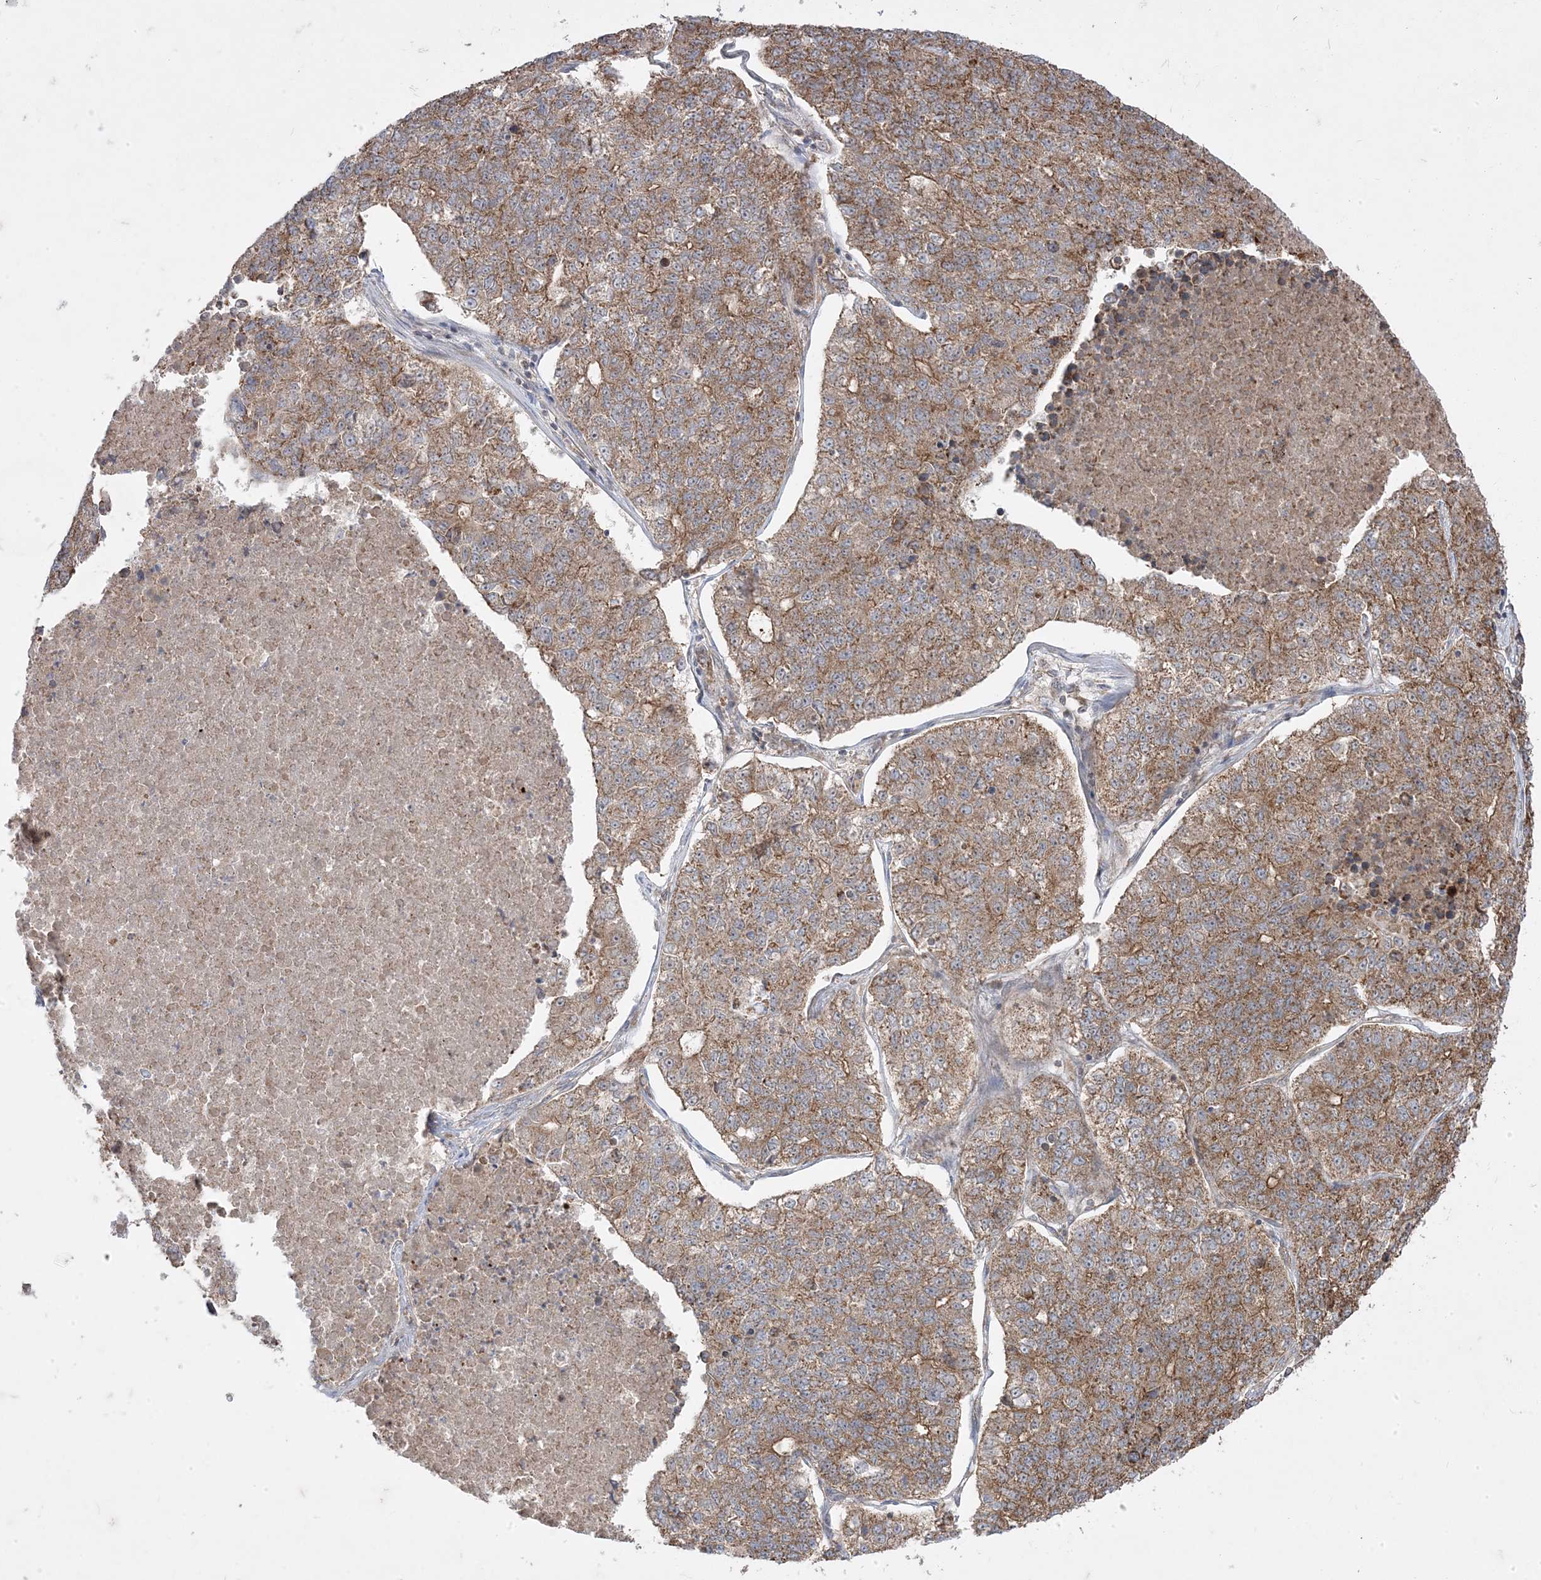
{"staining": {"intensity": "moderate", "quantity": ">75%", "location": "cytoplasmic/membranous"}, "tissue": "lung cancer", "cell_type": "Tumor cells", "image_type": "cancer", "snomed": [{"axis": "morphology", "description": "Adenocarcinoma, NOS"}, {"axis": "topography", "description": "Lung"}], "caption": "Lung adenocarcinoma stained for a protein (brown) displays moderate cytoplasmic/membranous positive expression in about >75% of tumor cells.", "gene": "CLUAP1", "patient": {"sex": "male", "age": 49}}